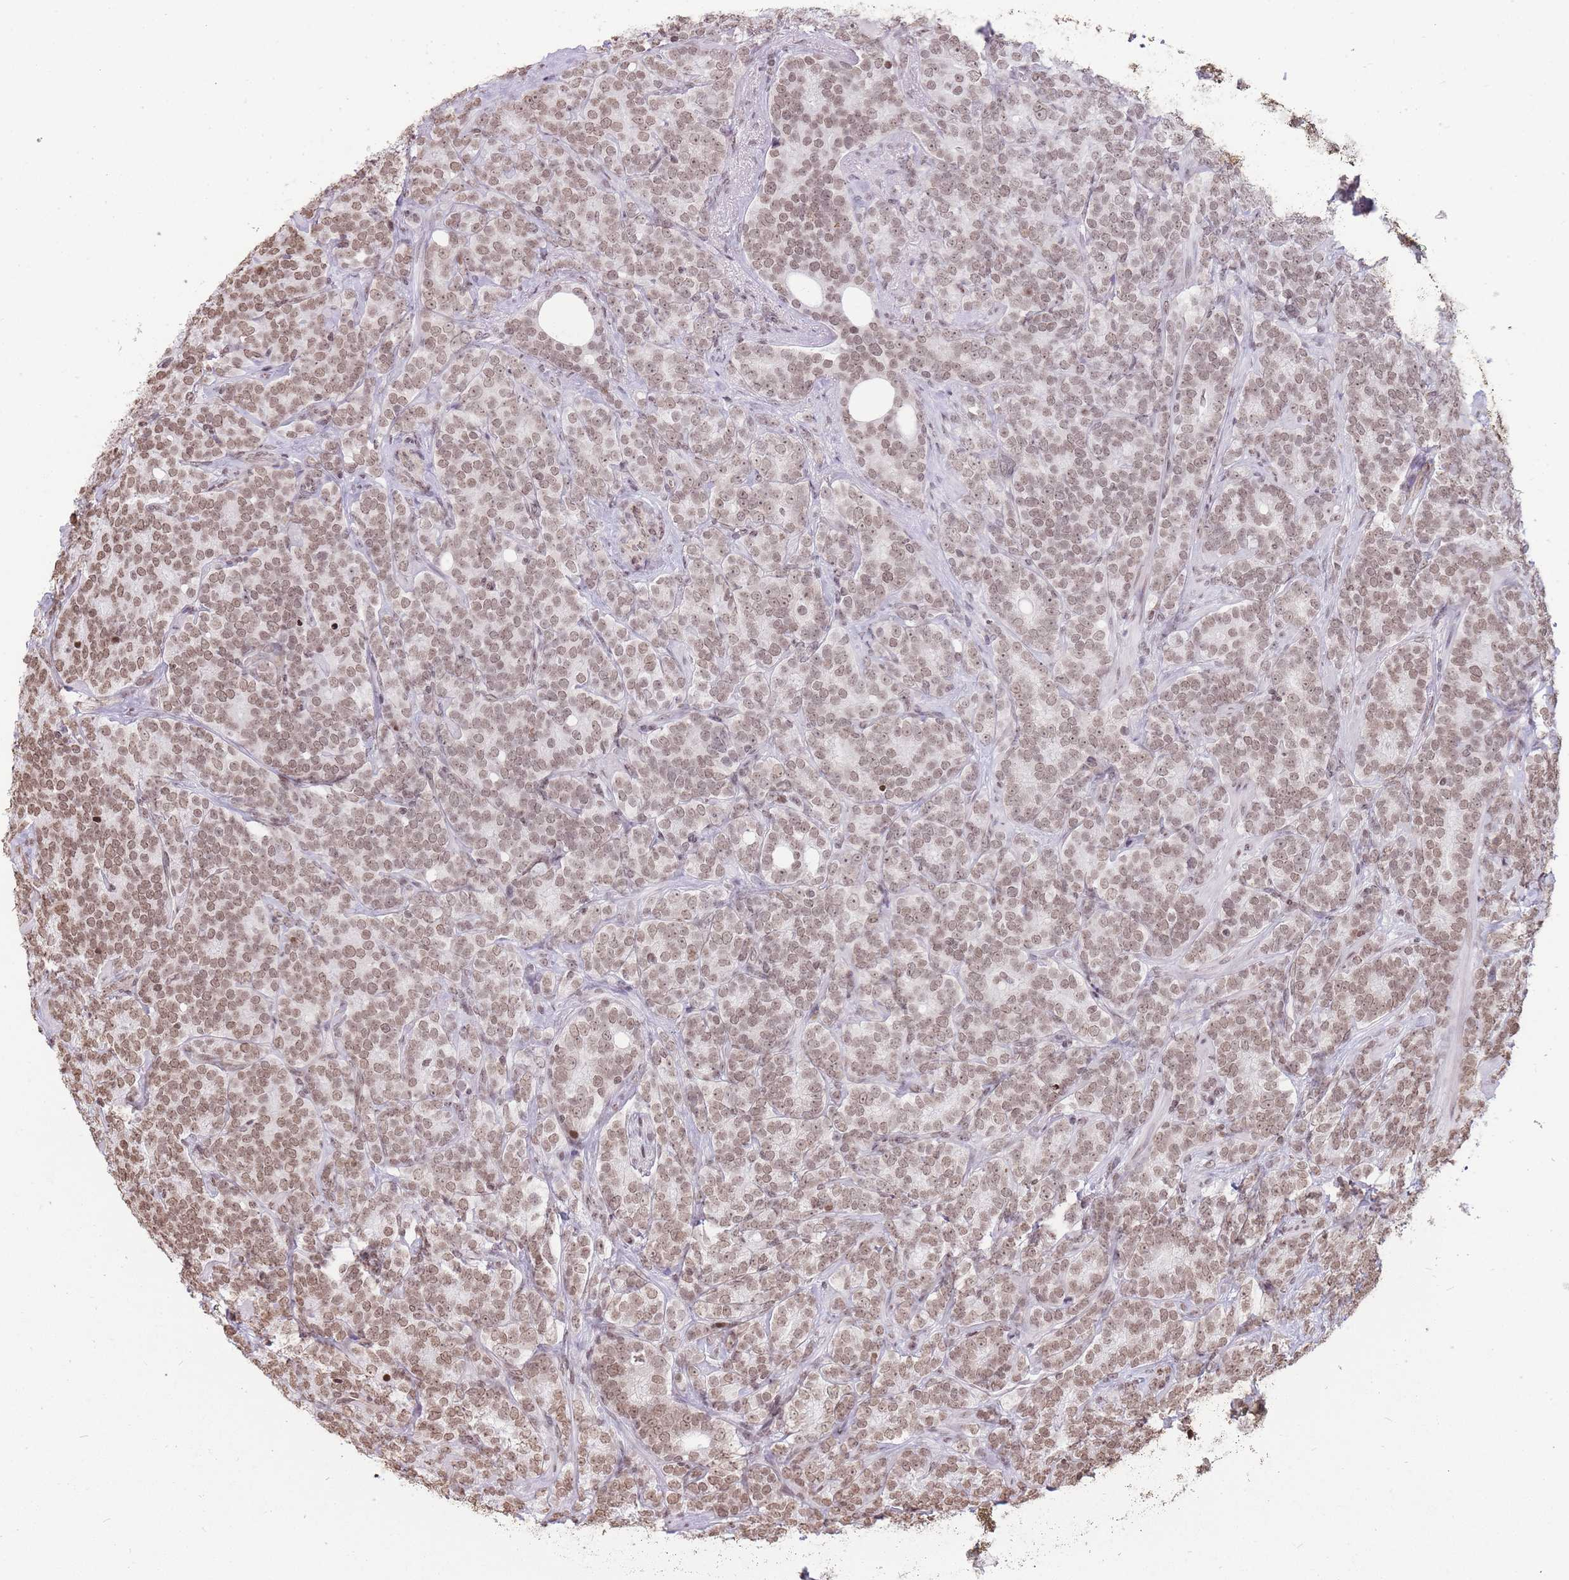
{"staining": {"intensity": "moderate", "quantity": ">75%", "location": "nuclear"}, "tissue": "prostate cancer", "cell_type": "Tumor cells", "image_type": "cancer", "snomed": [{"axis": "morphology", "description": "Adenocarcinoma, High grade"}, {"axis": "topography", "description": "Prostate"}], "caption": "Adenocarcinoma (high-grade) (prostate) tissue exhibits moderate nuclear staining in about >75% of tumor cells, visualized by immunohistochemistry.", "gene": "SHISAL1", "patient": {"sex": "male", "age": 64}}